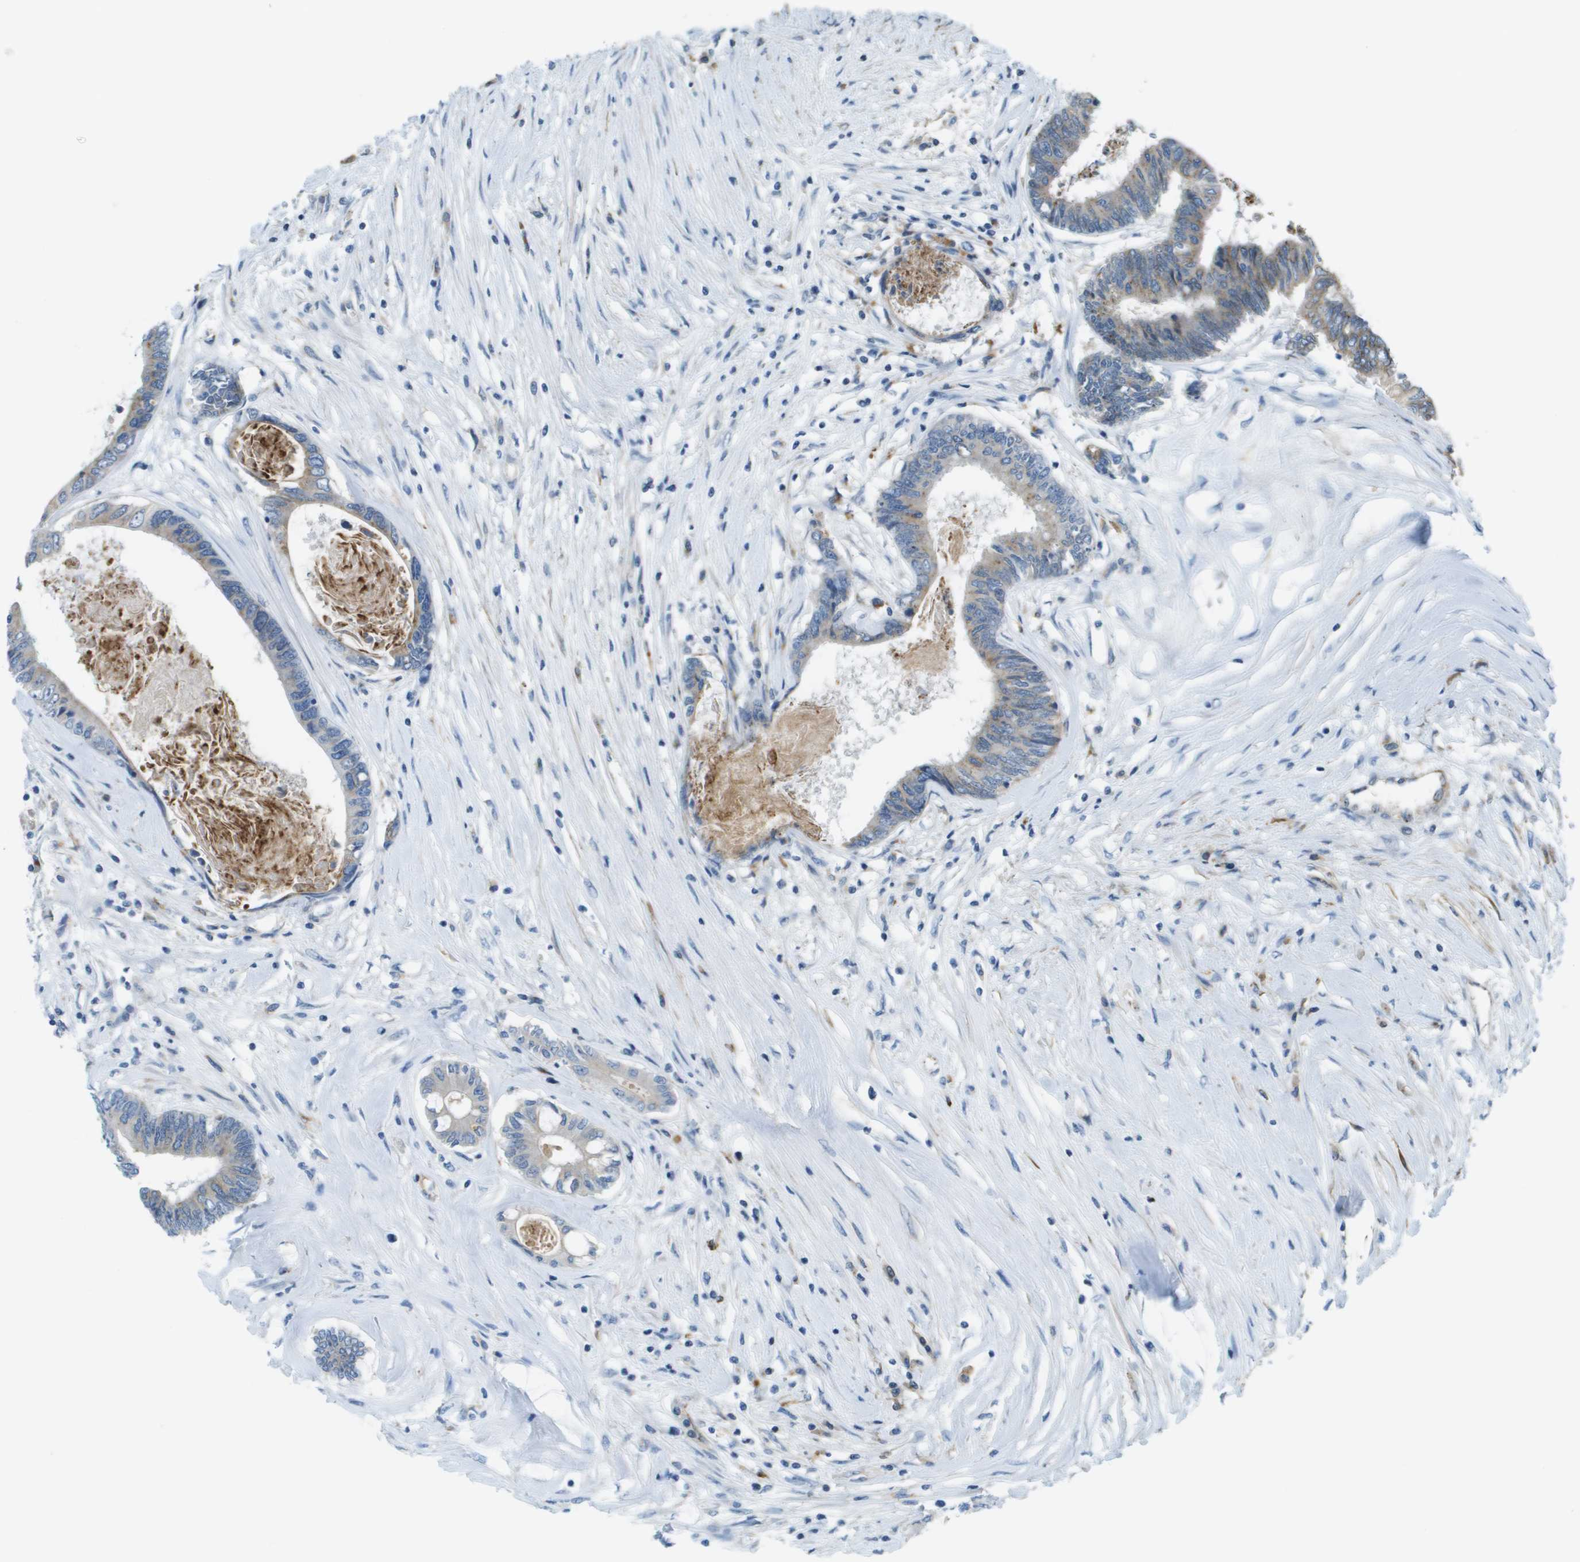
{"staining": {"intensity": "weak", "quantity": "<25%", "location": "cytoplasmic/membranous"}, "tissue": "colorectal cancer", "cell_type": "Tumor cells", "image_type": "cancer", "snomed": [{"axis": "morphology", "description": "Adenocarcinoma, NOS"}, {"axis": "topography", "description": "Rectum"}], "caption": "Colorectal adenocarcinoma stained for a protein using immunohistochemistry (IHC) shows no positivity tumor cells.", "gene": "MYH11", "patient": {"sex": "male", "age": 63}}